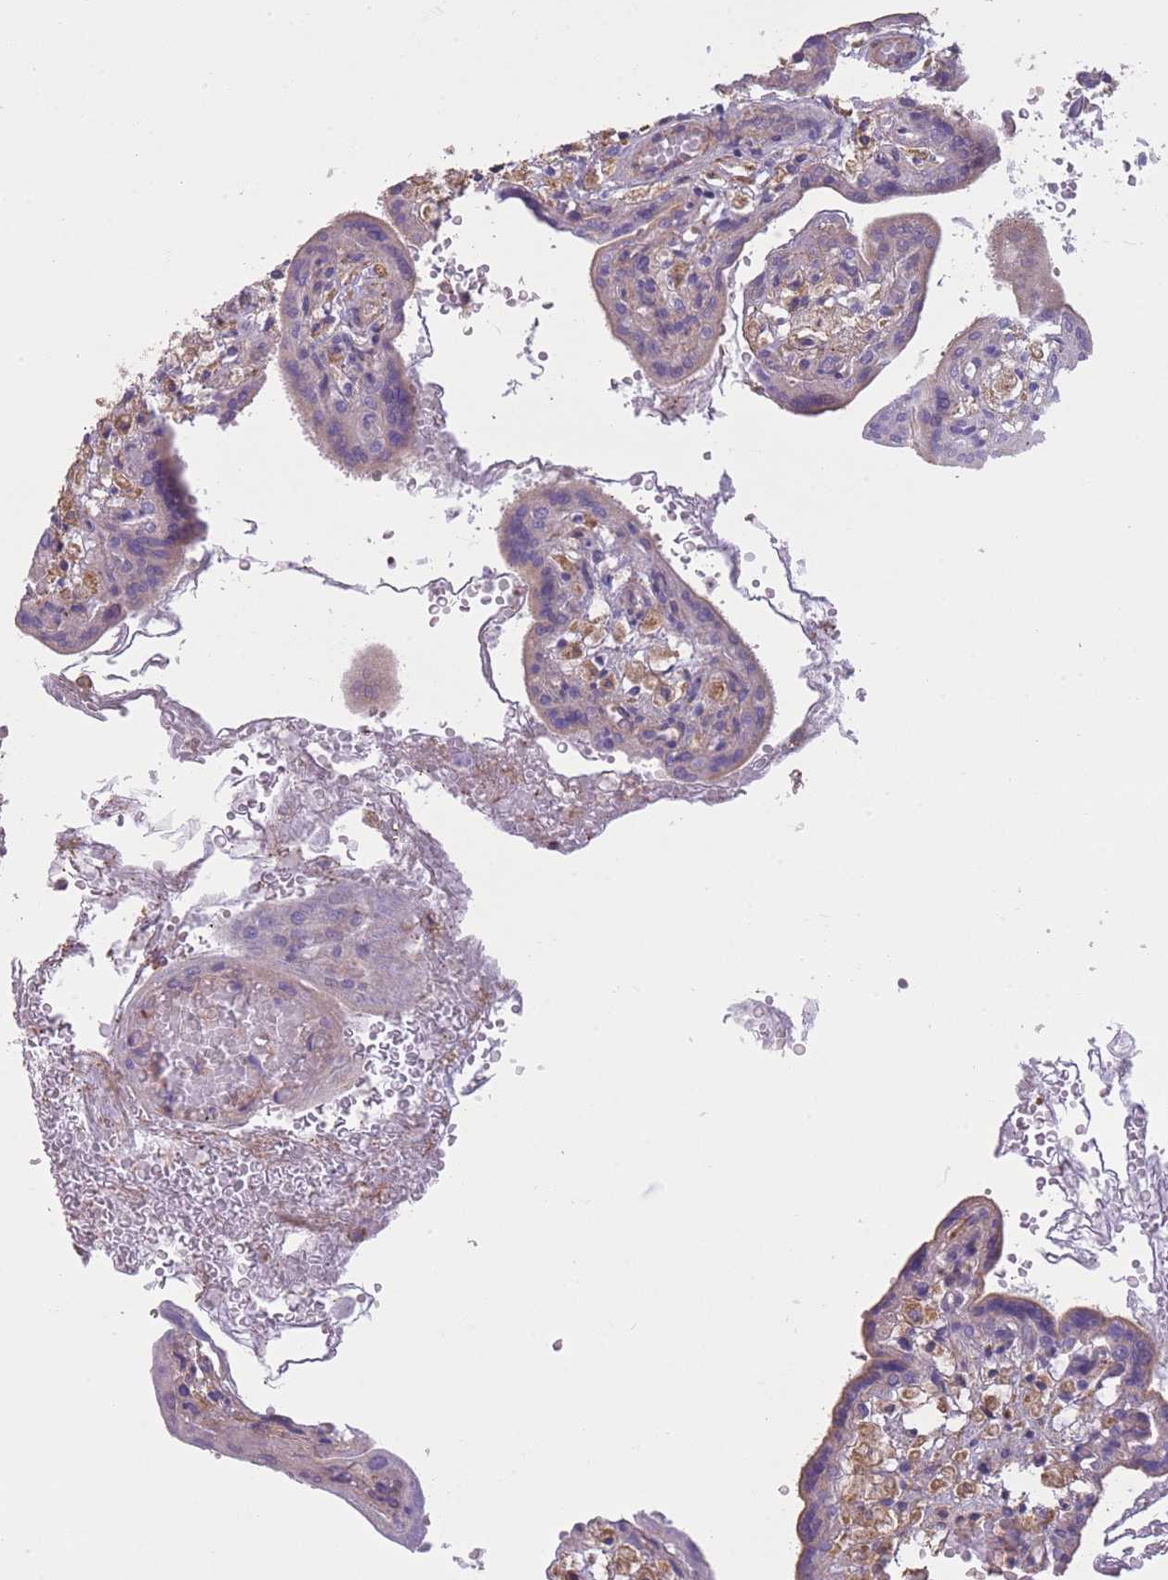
{"staining": {"intensity": "negative", "quantity": "none", "location": "none"}, "tissue": "placenta", "cell_type": "Trophoblastic cells", "image_type": "normal", "snomed": [{"axis": "morphology", "description": "Normal tissue, NOS"}, {"axis": "topography", "description": "Placenta"}], "caption": "Histopathology image shows no protein expression in trophoblastic cells of benign placenta. Brightfield microscopy of immunohistochemistry stained with DAB (3,3'-diaminobenzidine) (brown) and hematoxylin (blue), captured at high magnification.", "gene": "PDHA1", "patient": {"sex": "female", "age": 37}}